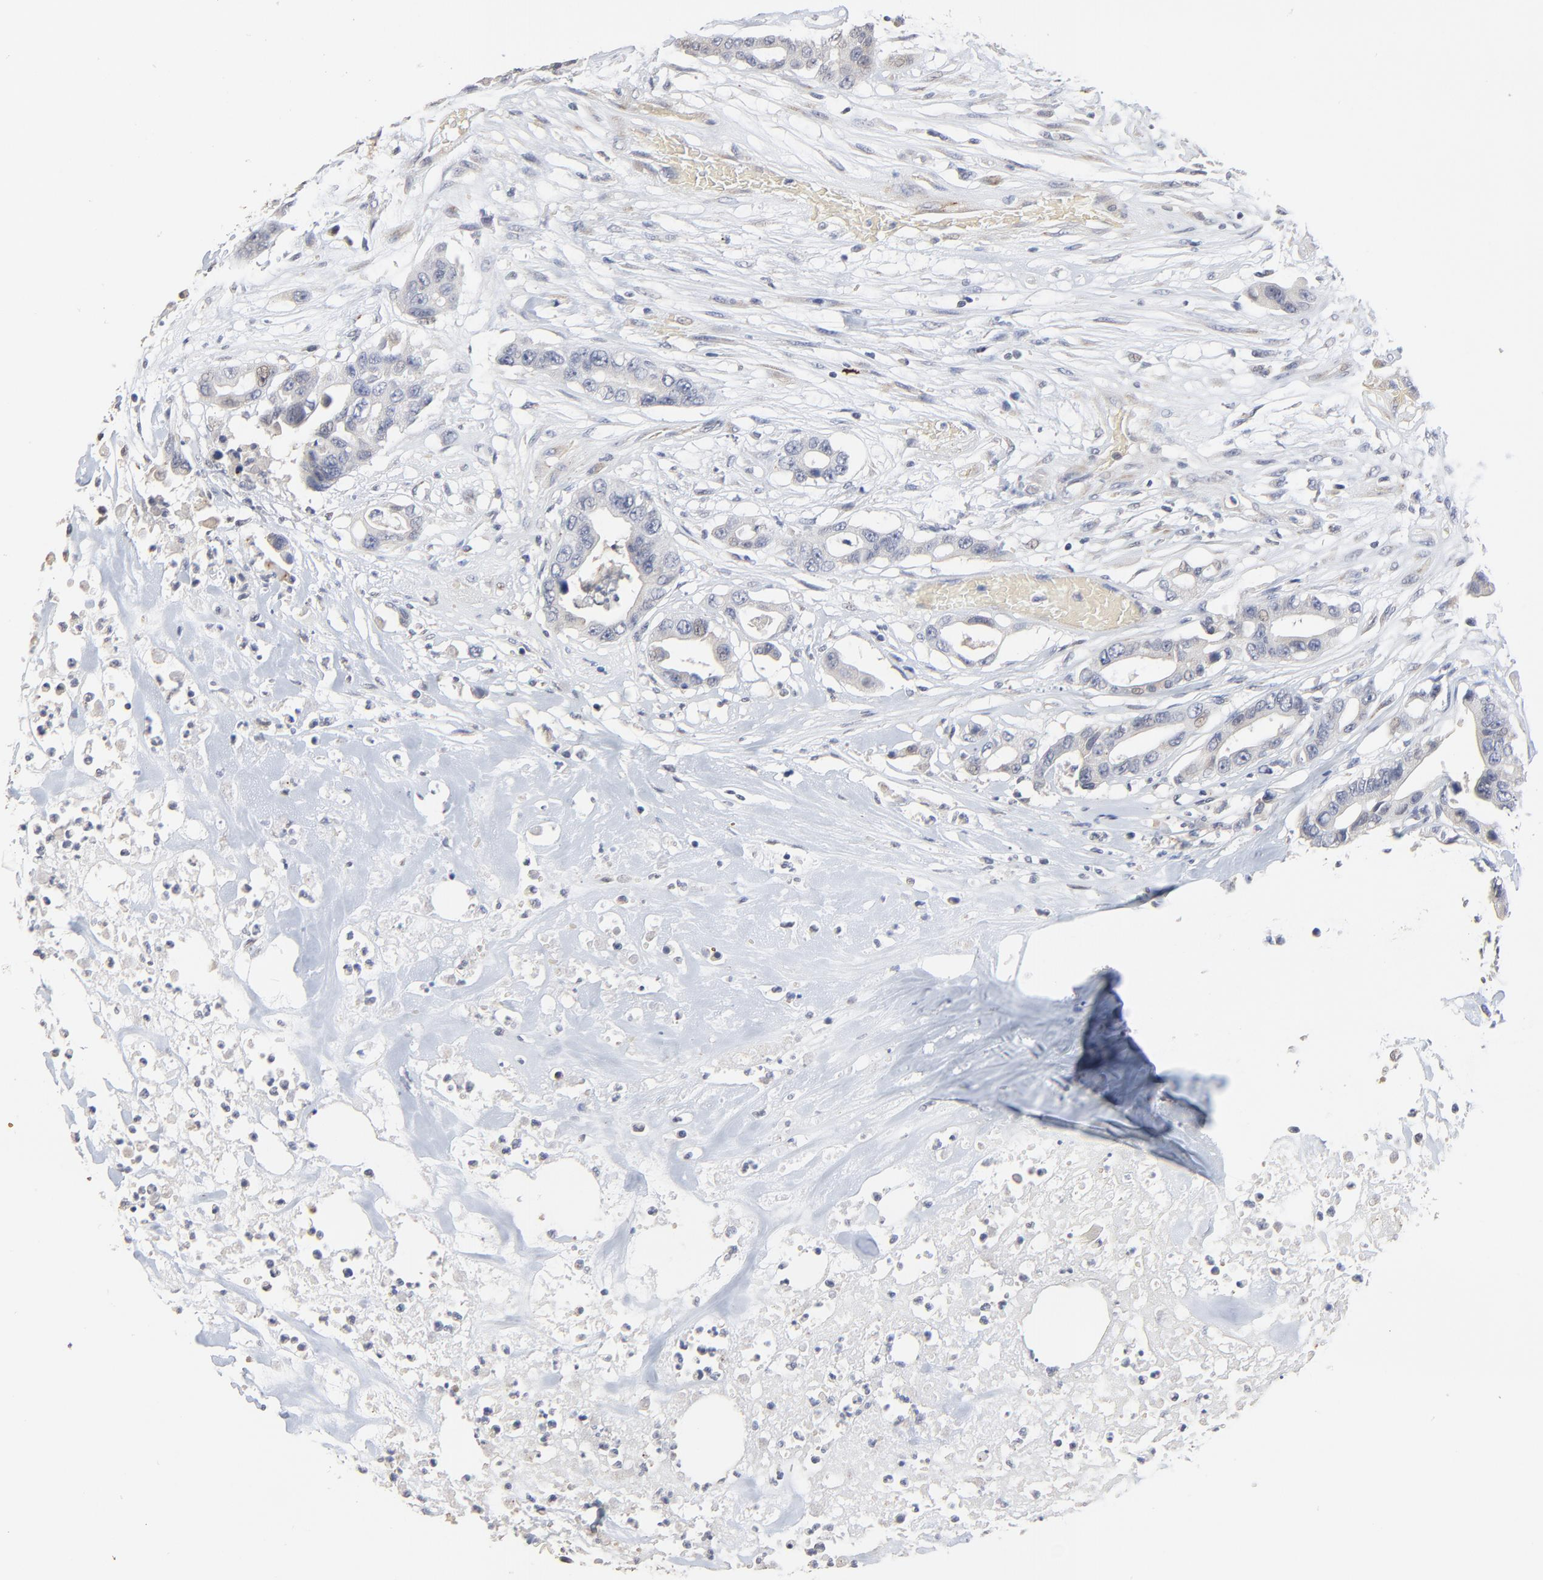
{"staining": {"intensity": "negative", "quantity": "none", "location": "none"}, "tissue": "colorectal cancer", "cell_type": "Tumor cells", "image_type": "cancer", "snomed": [{"axis": "morphology", "description": "Adenocarcinoma, NOS"}, {"axis": "topography", "description": "Colon"}], "caption": "This is a image of immunohistochemistry (IHC) staining of colorectal cancer (adenocarcinoma), which shows no expression in tumor cells.", "gene": "FANCB", "patient": {"sex": "female", "age": 70}}